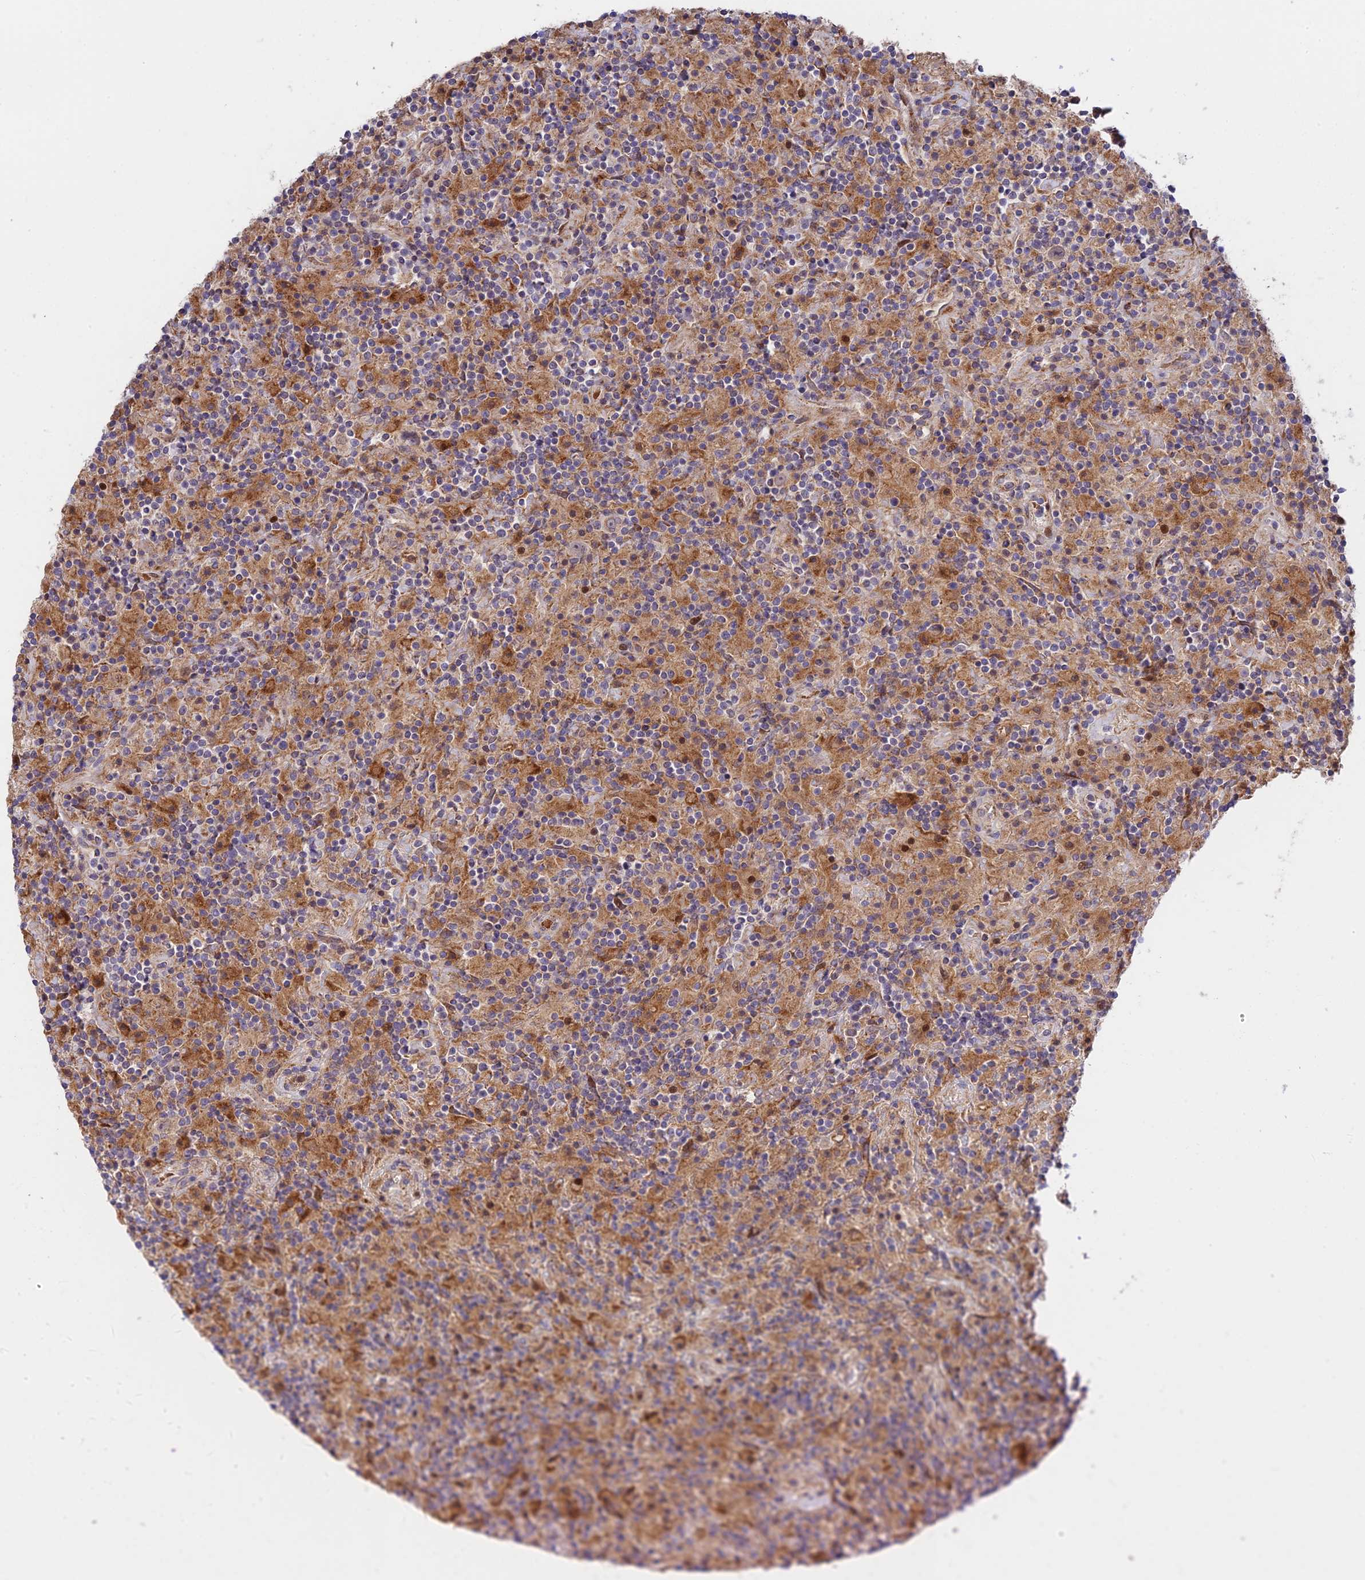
{"staining": {"intensity": "weak", "quantity": "25%-75%", "location": "cytoplasmic/membranous"}, "tissue": "lymphoma", "cell_type": "Tumor cells", "image_type": "cancer", "snomed": [{"axis": "morphology", "description": "Hodgkin's disease, NOS"}, {"axis": "topography", "description": "Lymph node"}], "caption": "An image of Hodgkin's disease stained for a protein displays weak cytoplasmic/membranous brown staining in tumor cells. (brown staining indicates protein expression, while blue staining denotes nuclei).", "gene": "FUOM", "patient": {"sex": "male", "age": 70}}